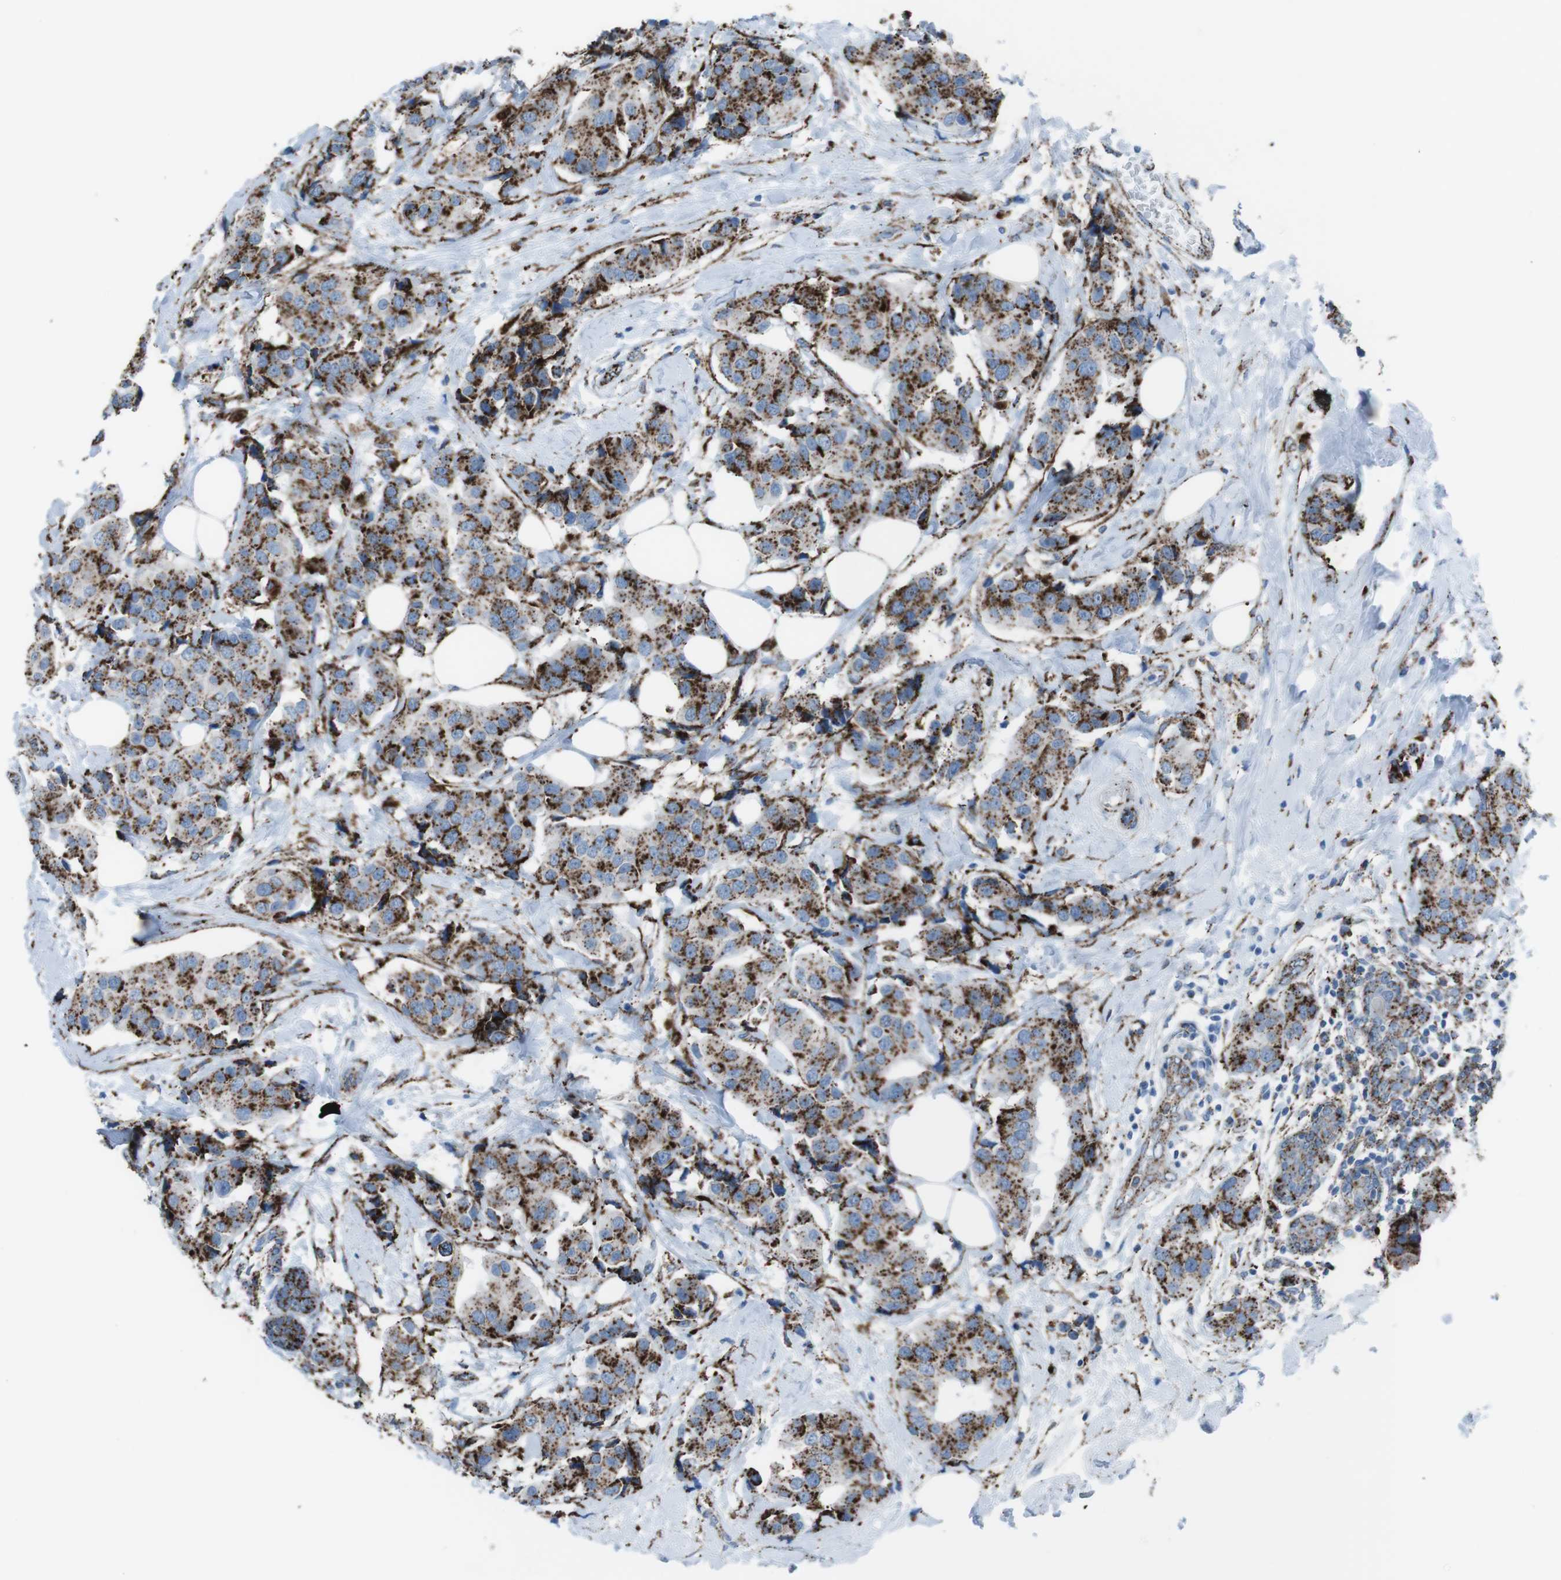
{"staining": {"intensity": "strong", "quantity": ">75%", "location": "cytoplasmic/membranous"}, "tissue": "breast cancer", "cell_type": "Tumor cells", "image_type": "cancer", "snomed": [{"axis": "morphology", "description": "Normal tissue, NOS"}, {"axis": "morphology", "description": "Duct carcinoma"}, {"axis": "topography", "description": "Breast"}], "caption": "IHC (DAB (3,3'-diaminobenzidine)) staining of human breast cancer exhibits strong cytoplasmic/membranous protein staining in about >75% of tumor cells. Immunohistochemistry (ihc) stains the protein in brown and the nuclei are stained blue.", "gene": "SCARB2", "patient": {"sex": "female", "age": 39}}